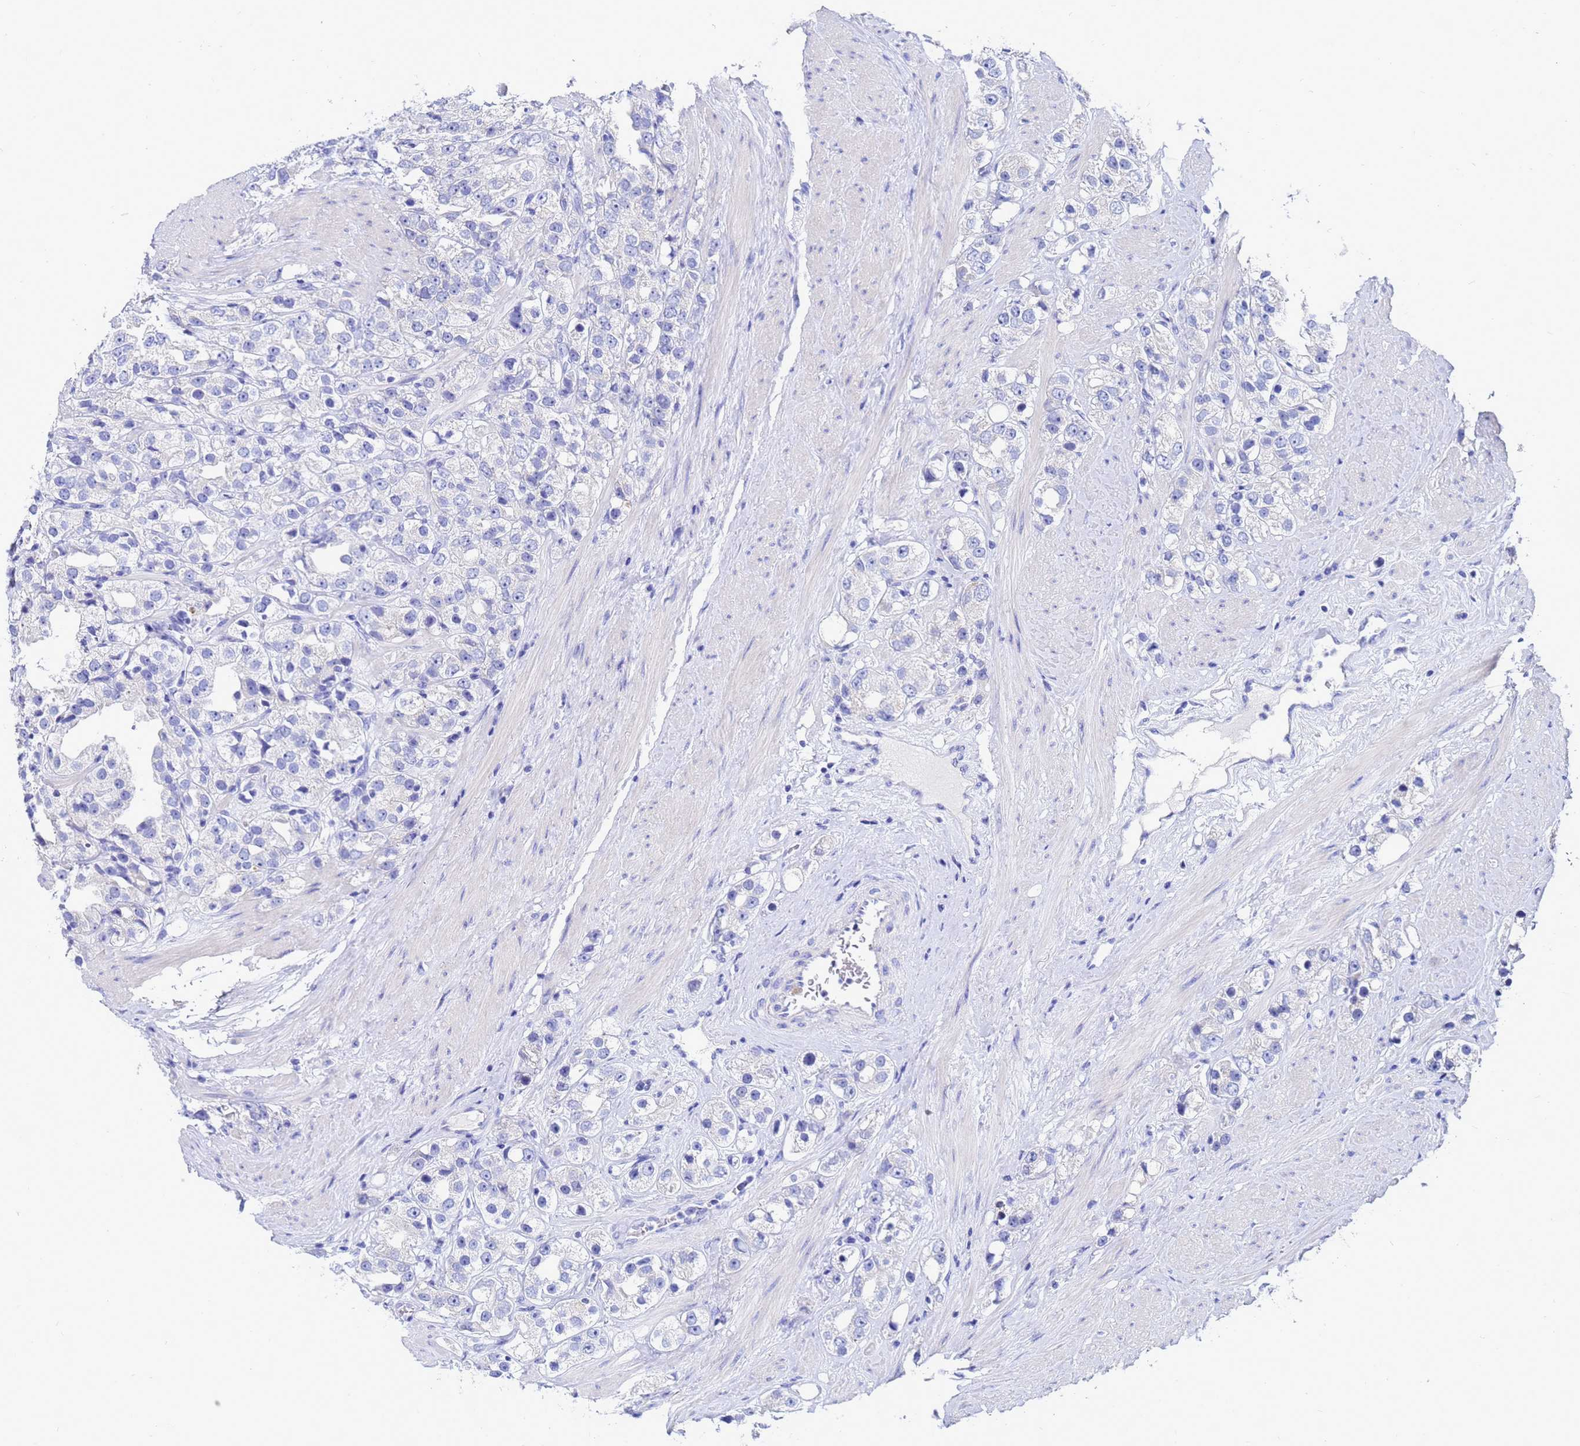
{"staining": {"intensity": "negative", "quantity": "none", "location": "none"}, "tissue": "prostate cancer", "cell_type": "Tumor cells", "image_type": "cancer", "snomed": [{"axis": "morphology", "description": "Adenocarcinoma, NOS"}, {"axis": "topography", "description": "Prostate"}], "caption": "DAB (3,3'-diaminobenzidine) immunohistochemical staining of human prostate cancer (adenocarcinoma) exhibits no significant staining in tumor cells.", "gene": "C2orf72", "patient": {"sex": "male", "age": 79}}